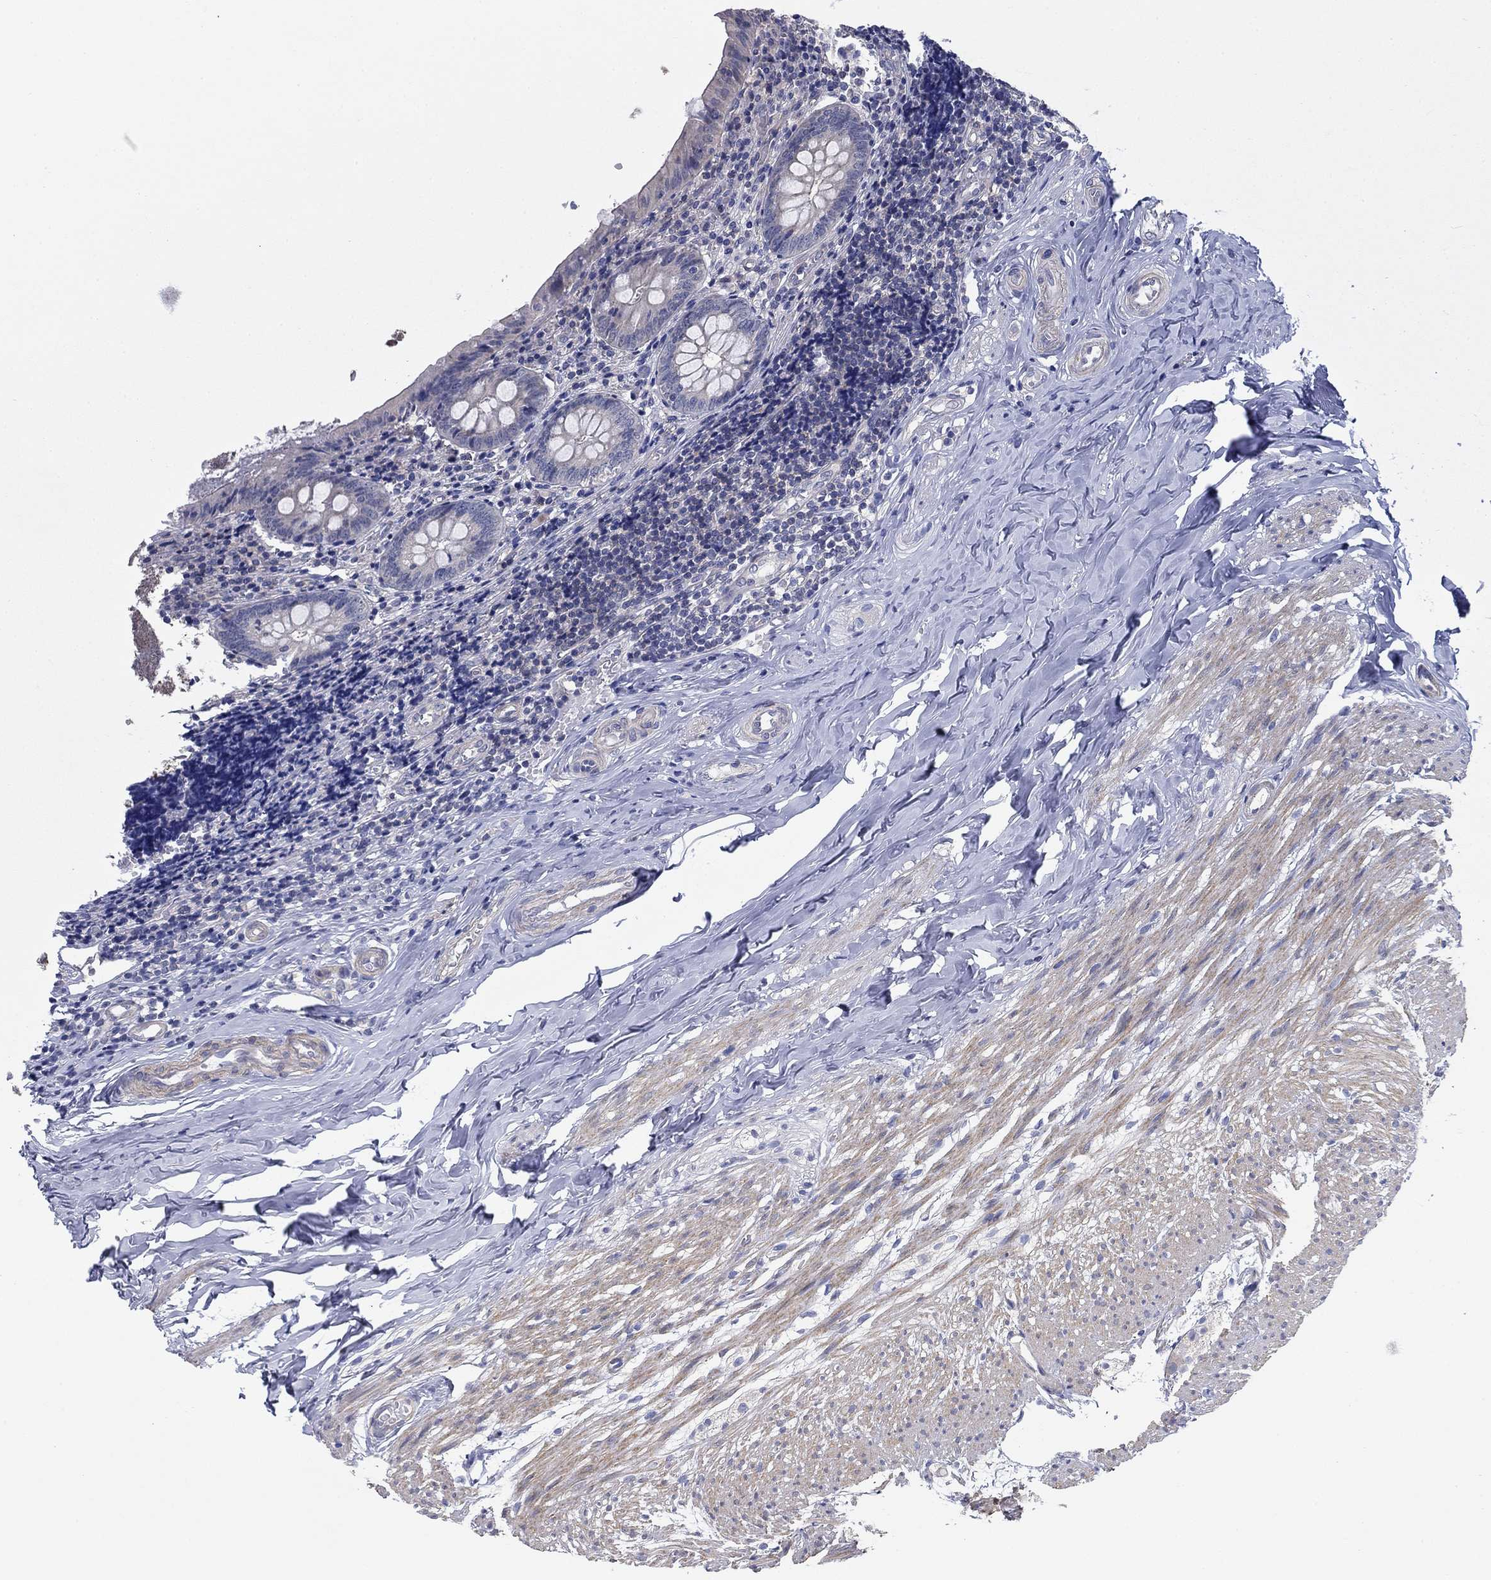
{"staining": {"intensity": "negative", "quantity": "none", "location": "none"}, "tissue": "appendix", "cell_type": "Glandular cells", "image_type": "normal", "snomed": [{"axis": "morphology", "description": "Normal tissue, NOS"}, {"axis": "topography", "description": "Appendix"}], "caption": "Protein analysis of benign appendix exhibits no significant expression in glandular cells.", "gene": "GRK7", "patient": {"sex": "female", "age": 23}}